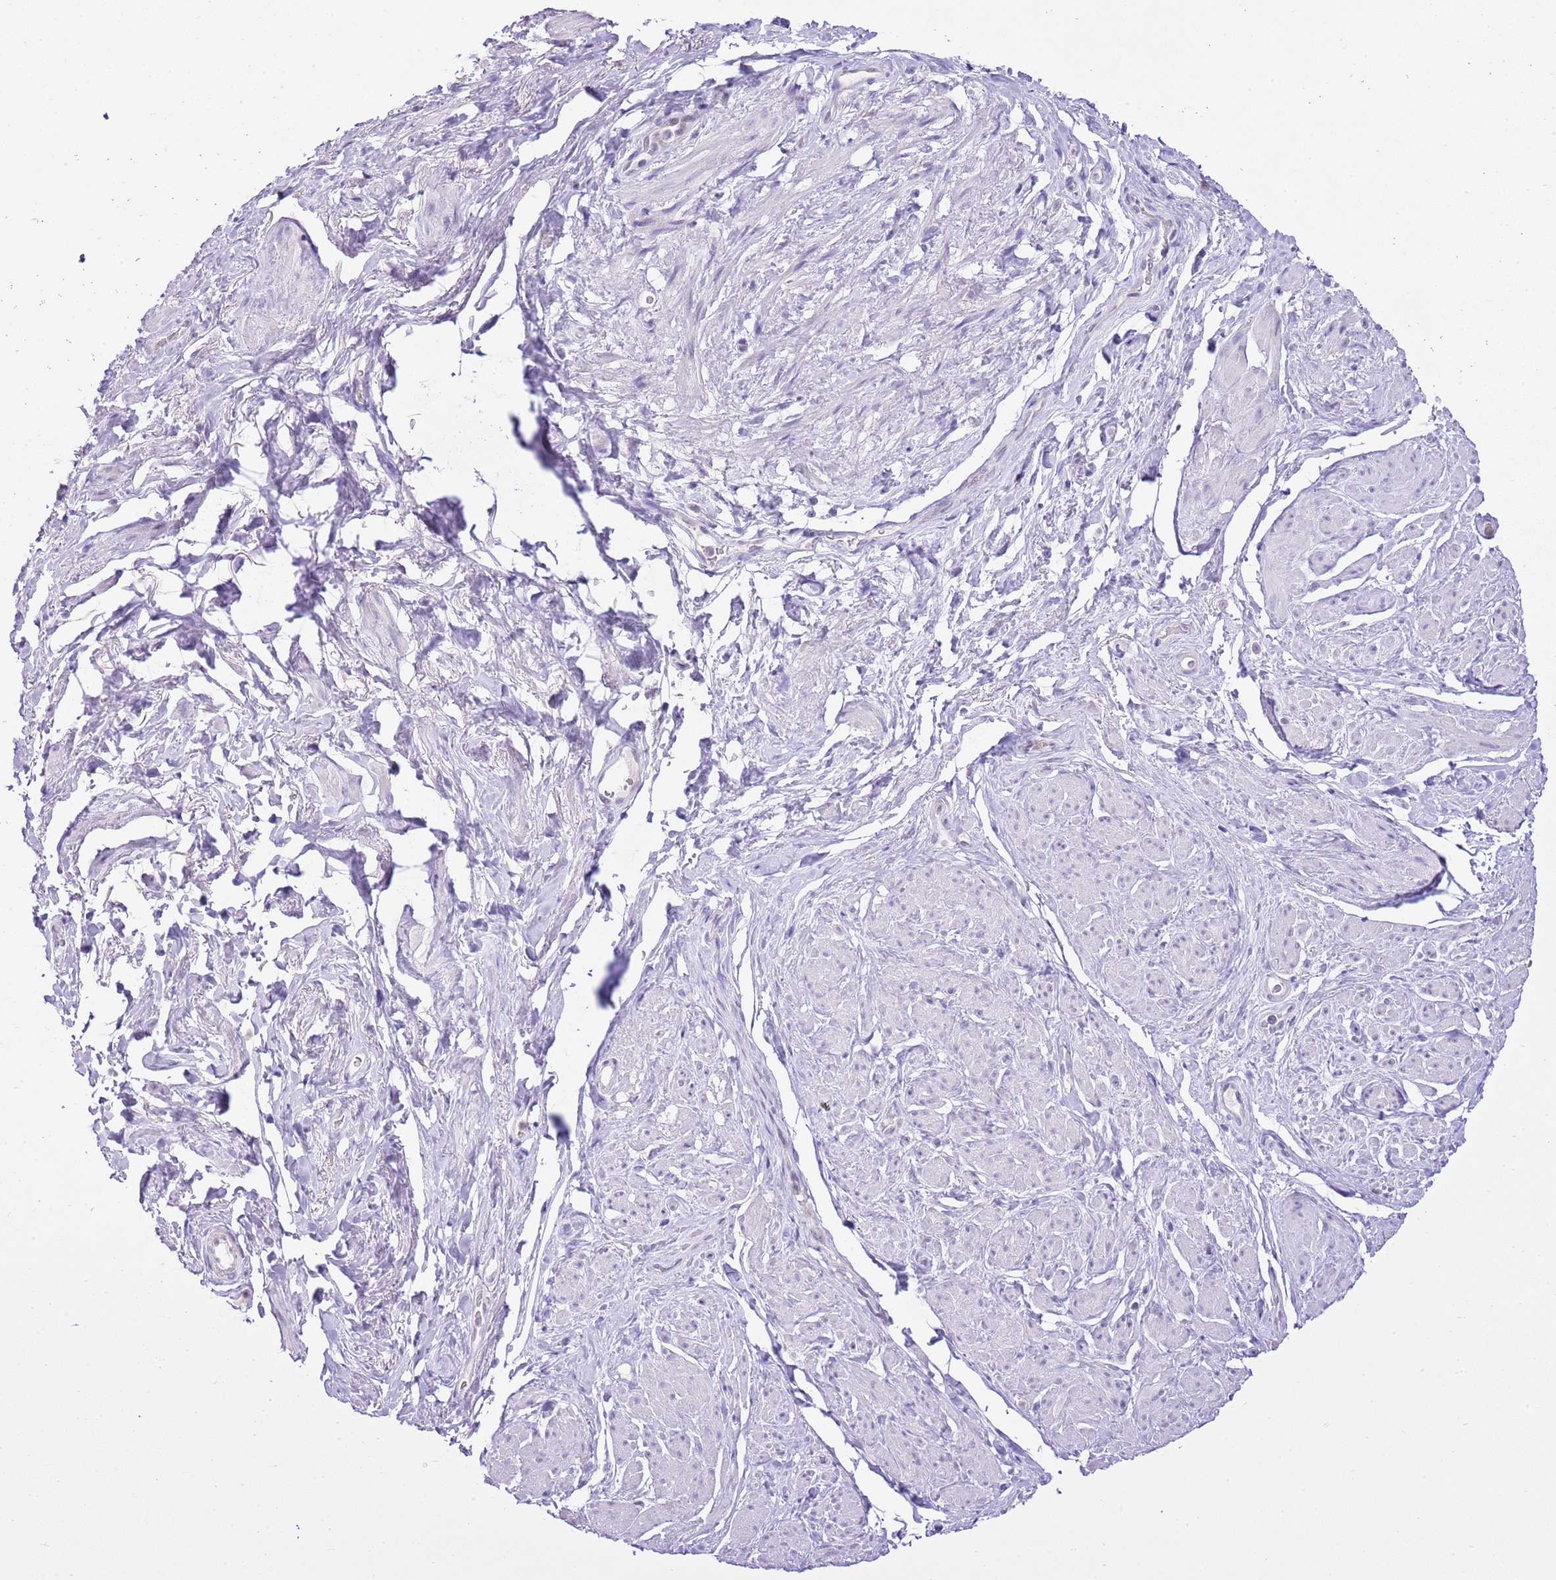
{"staining": {"intensity": "negative", "quantity": "none", "location": "none"}, "tissue": "smooth muscle", "cell_type": "Smooth muscle cells", "image_type": "normal", "snomed": [{"axis": "morphology", "description": "Normal tissue, NOS"}, {"axis": "topography", "description": "Smooth muscle"}, {"axis": "topography", "description": "Peripheral nerve tissue"}], "caption": "Smooth muscle stained for a protein using IHC demonstrates no staining smooth muscle cells.", "gene": "XPO7", "patient": {"sex": "male", "age": 69}}